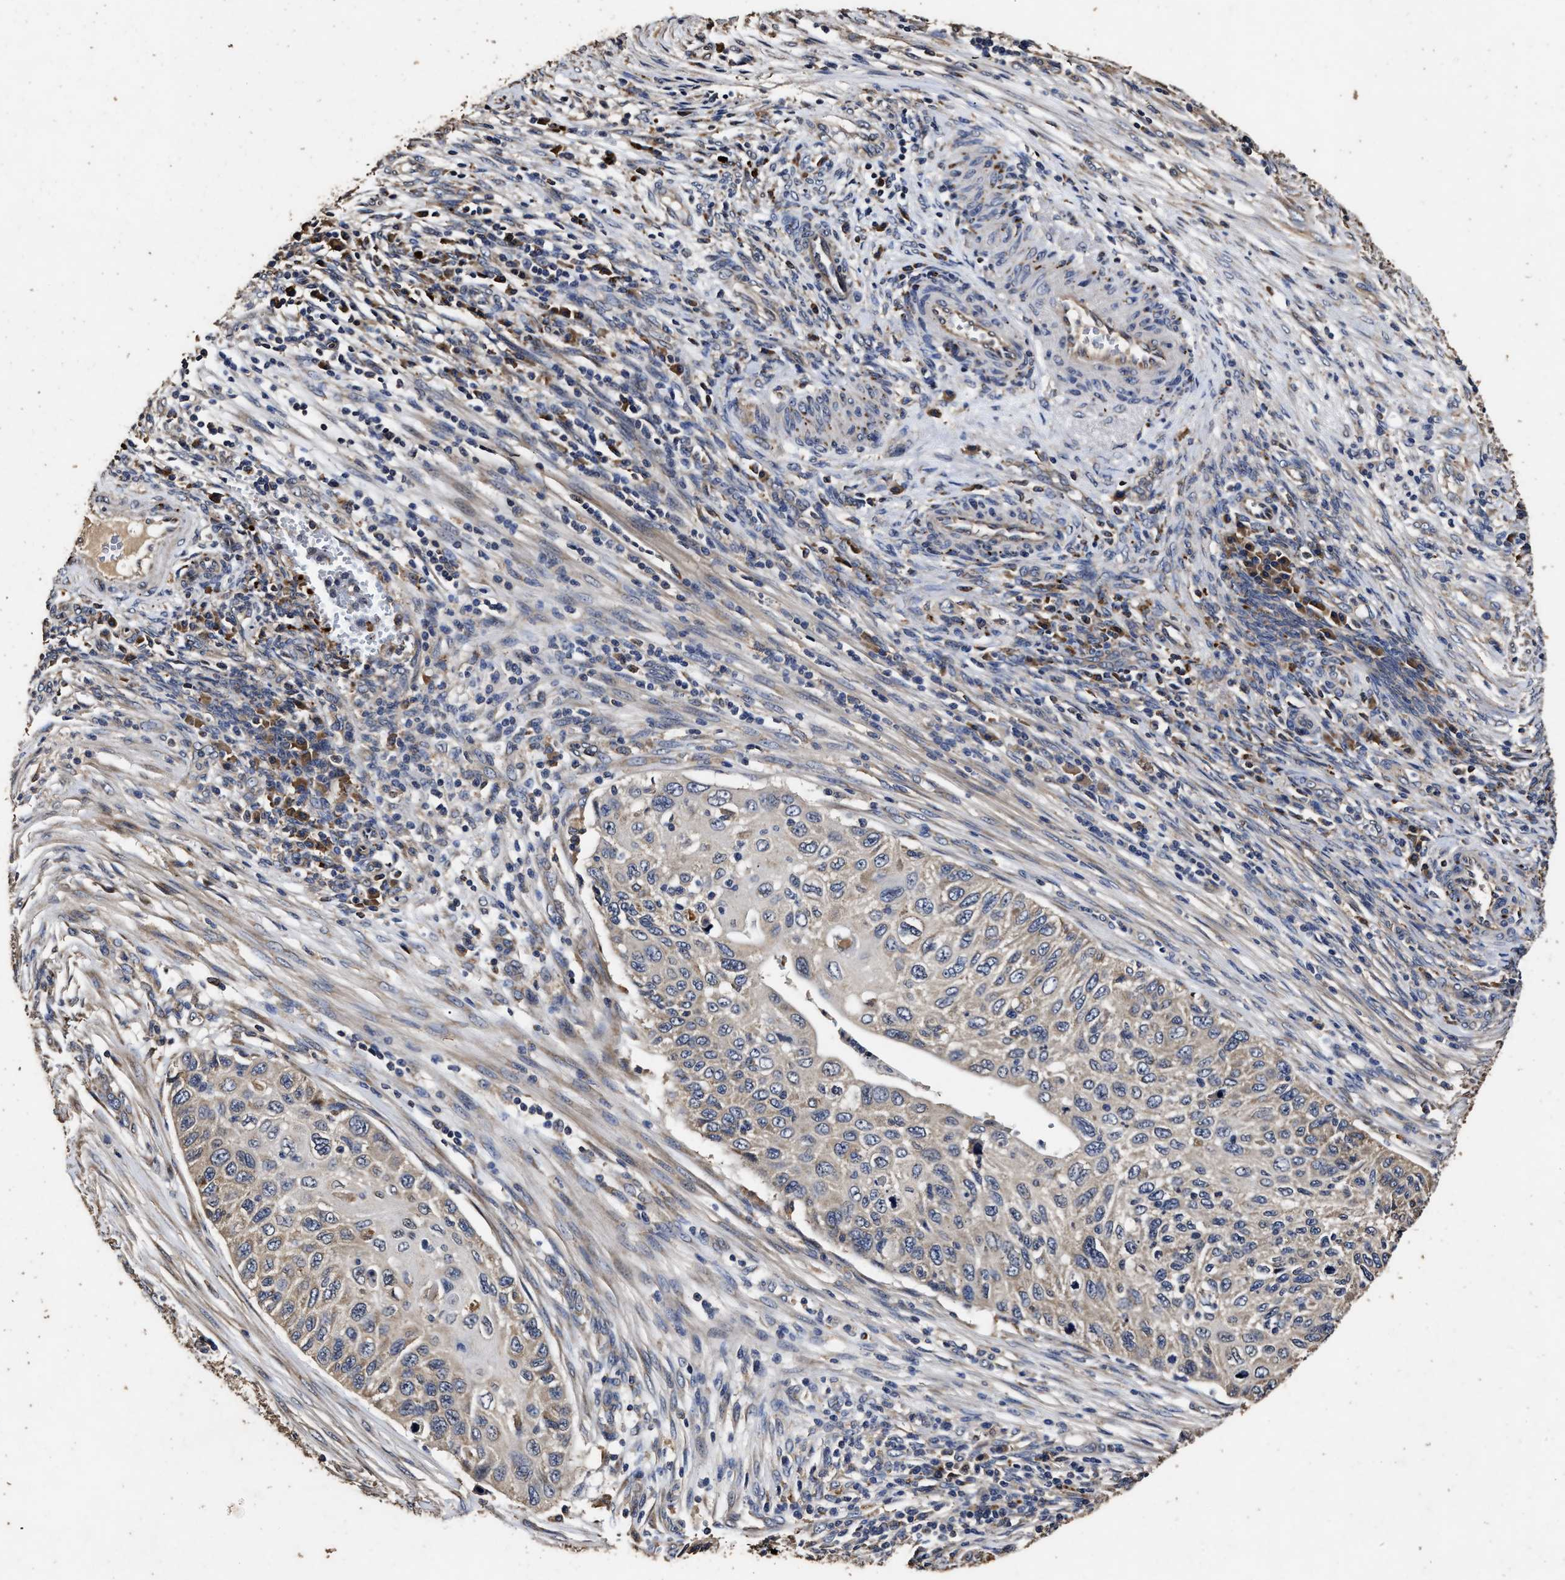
{"staining": {"intensity": "weak", "quantity": "<25%", "location": "cytoplasmic/membranous"}, "tissue": "cervical cancer", "cell_type": "Tumor cells", "image_type": "cancer", "snomed": [{"axis": "morphology", "description": "Squamous cell carcinoma, NOS"}, {"axis": "topography", "description": "Cervix"}], "caption": "The immunohistochemistry photomicrograph has no significant staining in tumor cells of cervical cancer (squamous cell carcinoma) tissue. (Immunohistochemistry (ihc), brightfield microscopy, high magnification).", "gene": "PPM1K", "patient": {"sex": "female", "age": 70}}